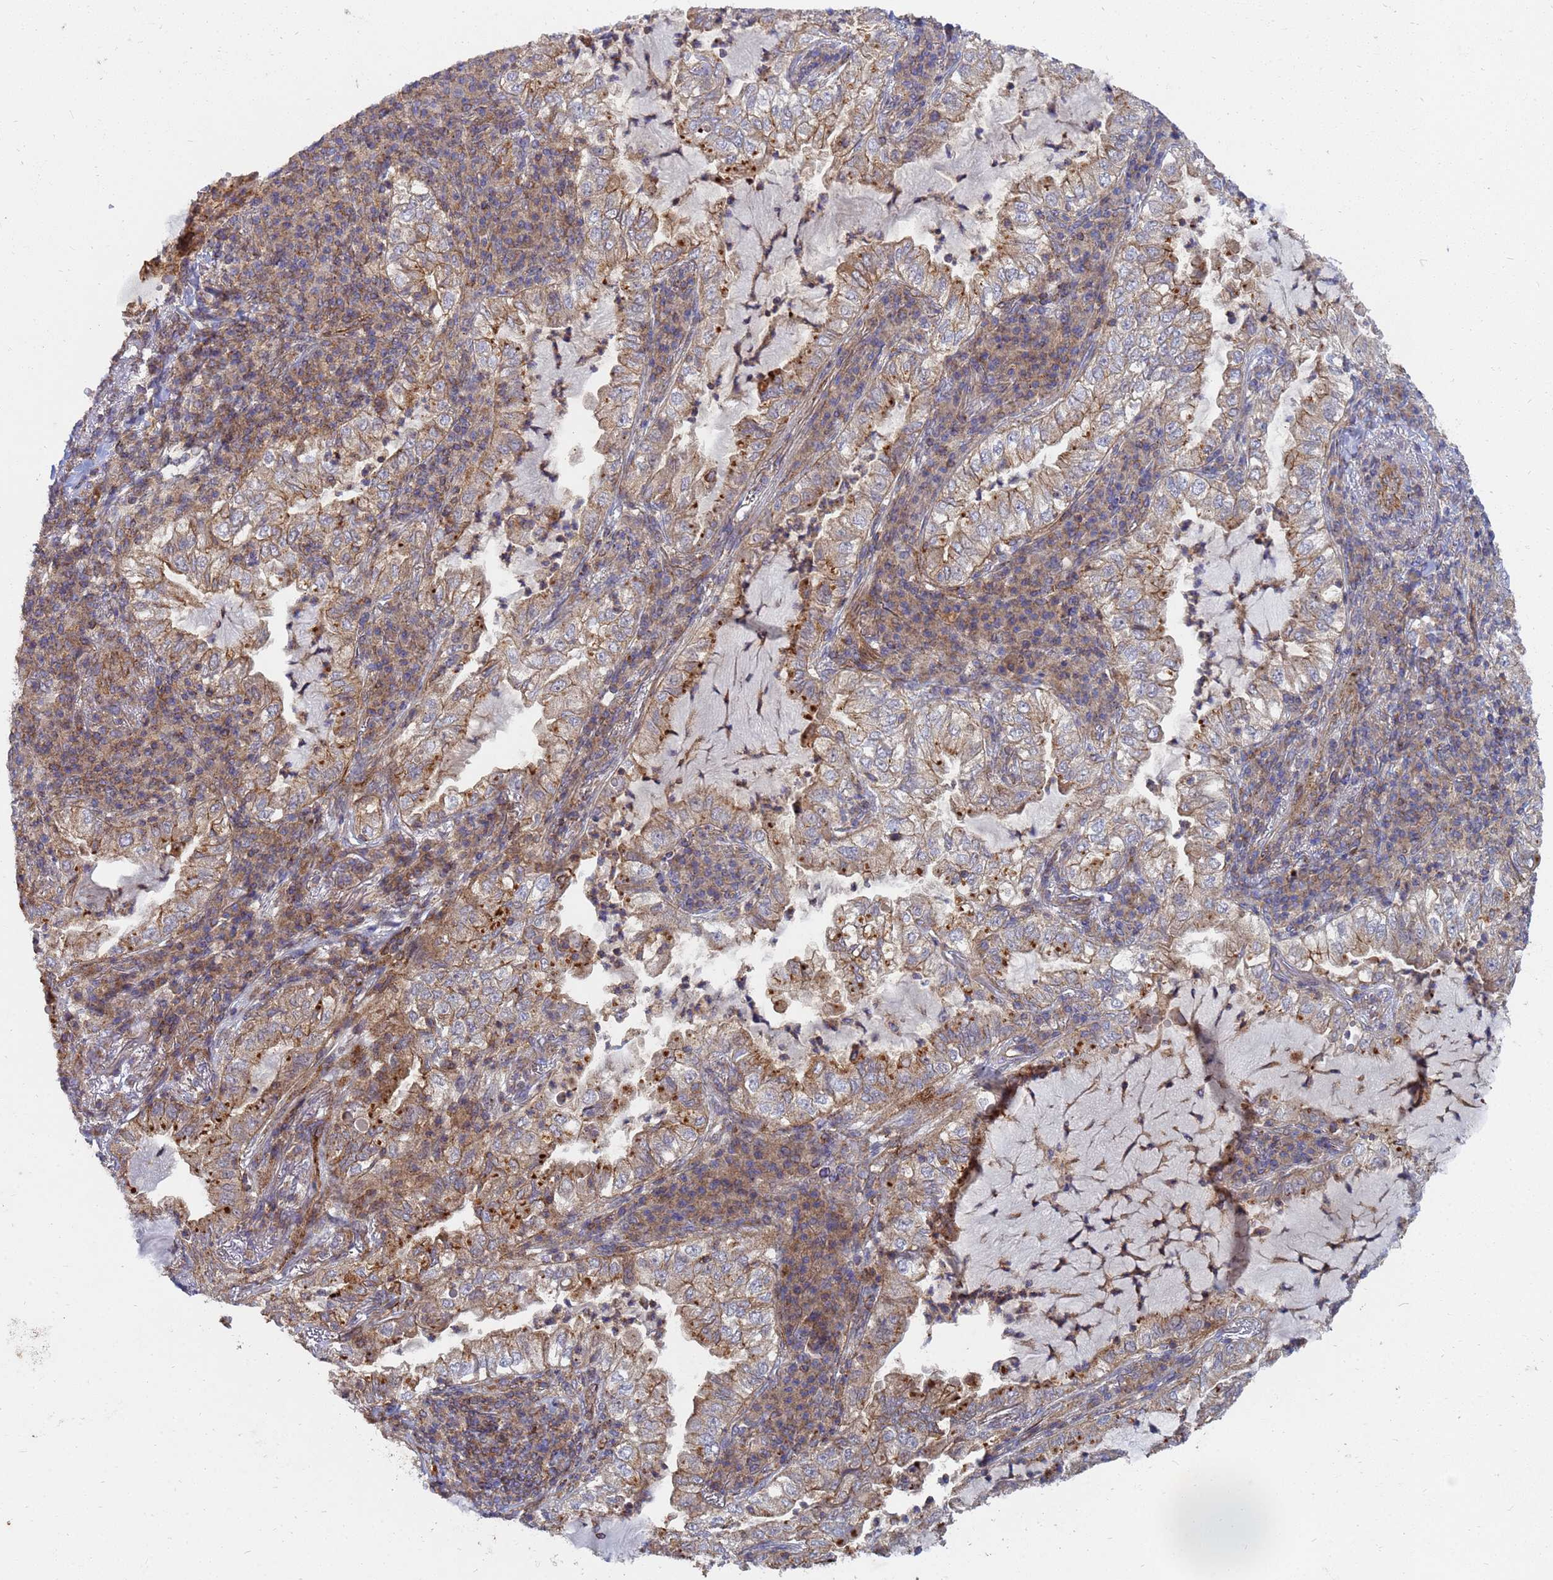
{"staining": {"intensity": "weak", "quantity": ">75%", "location": "cytoplasmic/membranous"}, "tissue": "lung cancer", "cell_type": "Tumor cells", "image_type": "cancer", "snomed": [{"axis": "morphology", "description": "Adenocarcinoma, NOS"}, {"axis": "topography", "description": "Lung"}], "caption": "Lung cancer (adenocarcinoma) stained with immunohistochemistry (IHC) shows weak cytoplasmic/membranous positivity in about >75% of tumor cells.", "gene": "CDC34", "patient": {"sex": "female", "age": 73}}